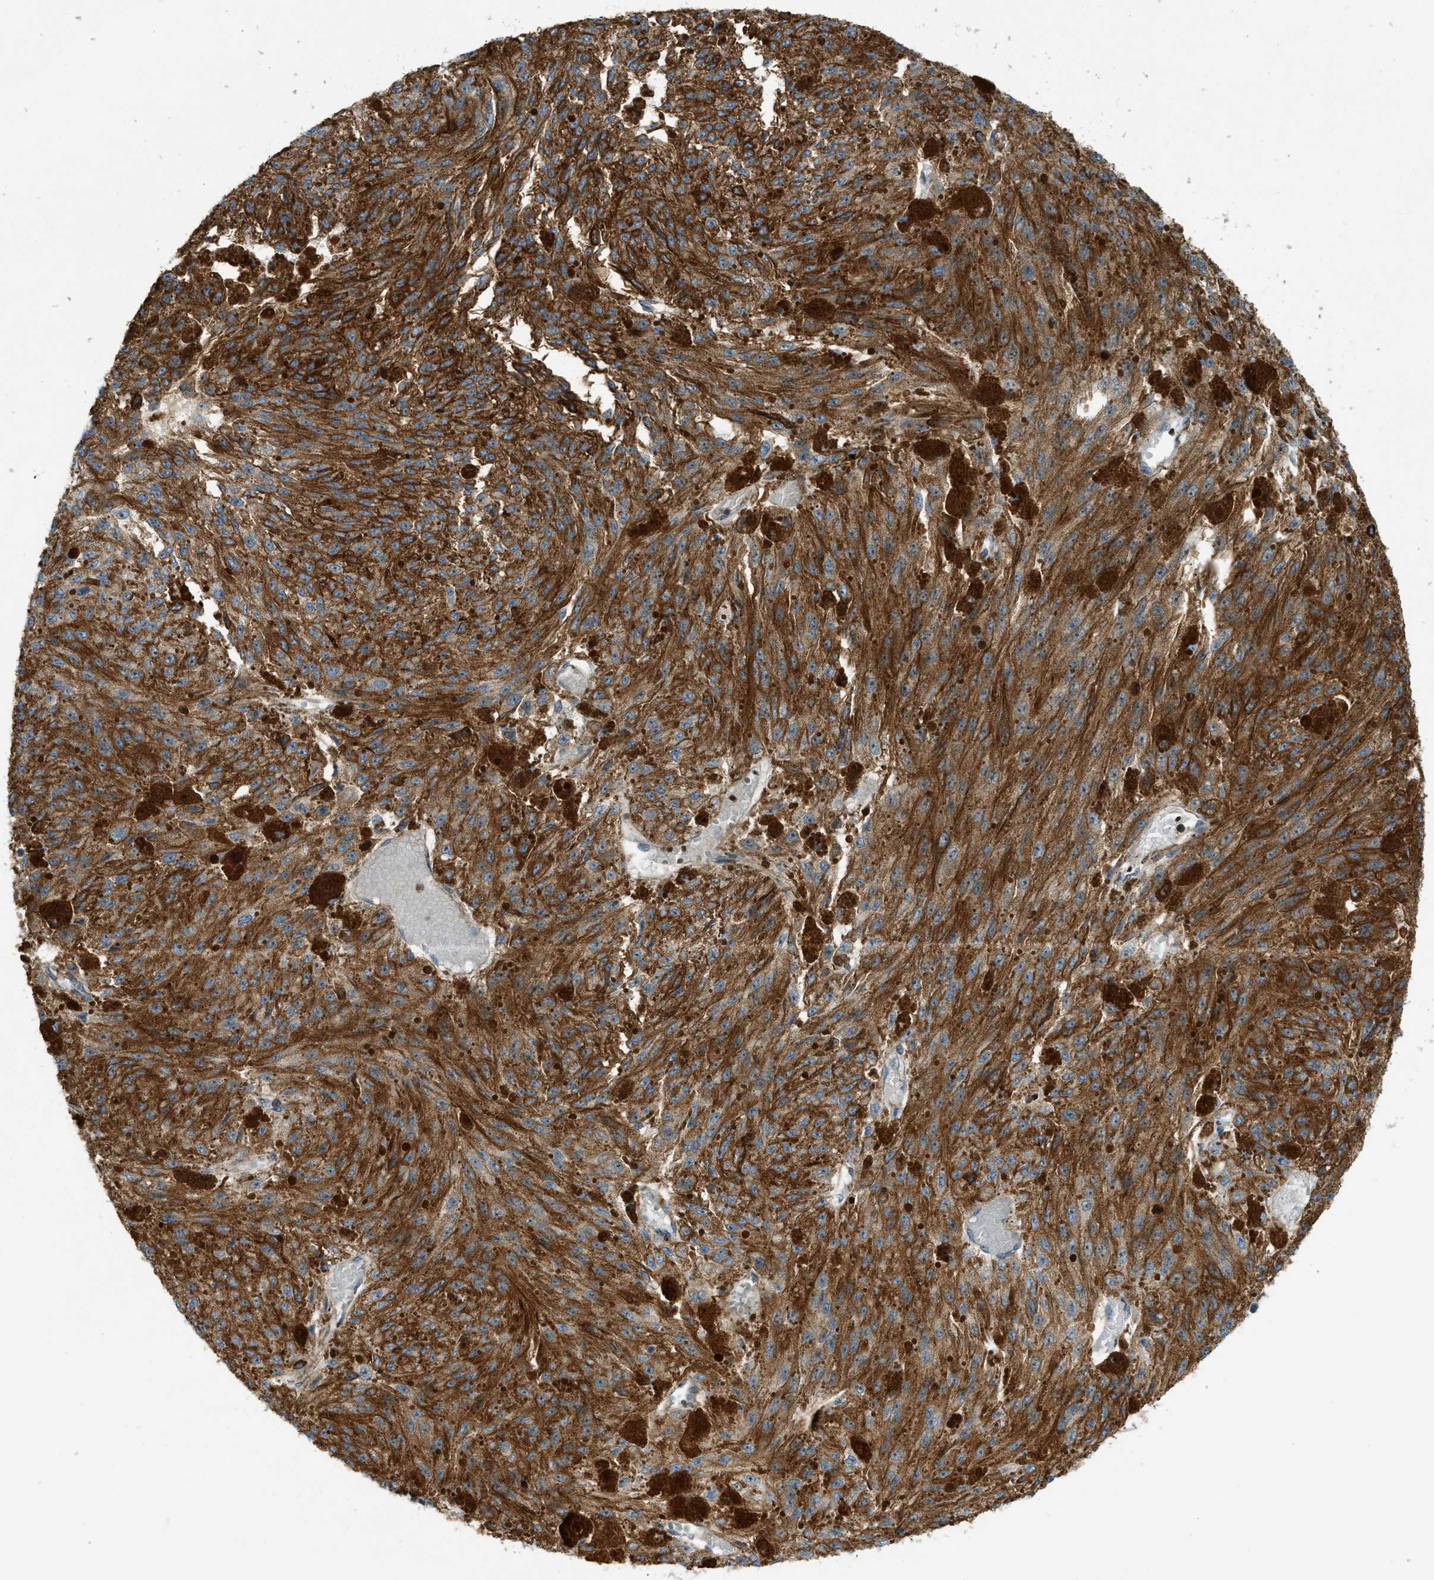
{"staining": {"intensity": "moderate", "quantity": ">75%", "location": "cytoplasmic/membranous"}, "tissue": "melanoma", "cell_type": "Tumor cells", "image_type": "cancer", "snomed": [{"axis": "morphology", "description": "Malignant melanoma, NOS"}, {"axis": "topography", "description": "Other"}], "caption": "Immunohistochemical staining of human malignant melanoma reveals medium levels of moderate cytoplasmic/membranous positivity in about >75% of tumor cells.", "gene": "GRK6", "patient": {"sex": "male", "age": 79}}